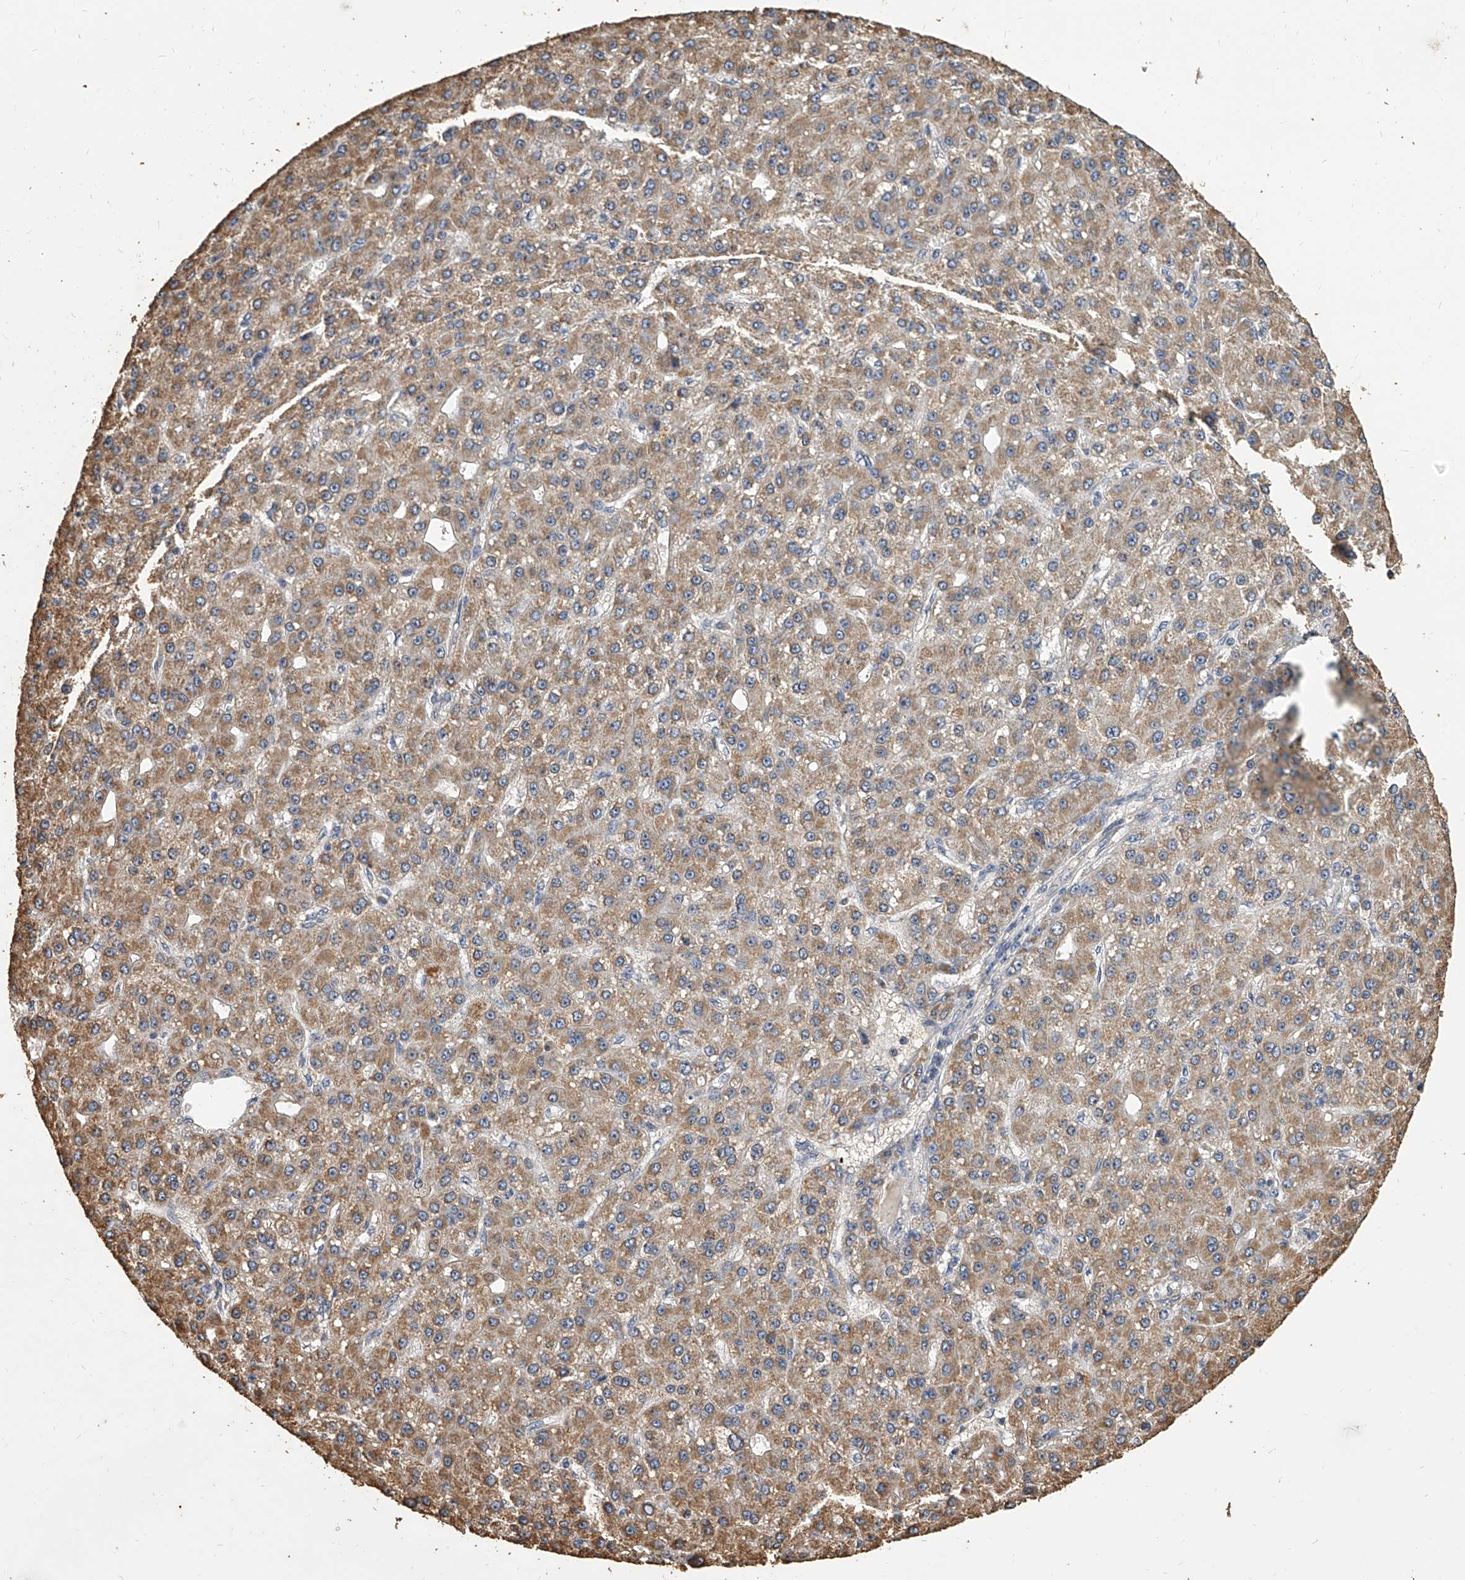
{"staining": {"intensity": "moderate", "quantity": ">75%", "location": "cytoplasmic/membranous"}, "tissue": "liver cancer", "cell_type": "Tumor cells", "image_type": "cancer", "snomed": [{"axis": "morphology", "description": "Carcinoma, Hepatocellular, NOS"}, {"axis": "topography", "description": "Liver"}], "caption": "Tumor cells show medium levels of moderate cytoplasmic/membranous expression in about >75% of cells in human hepatocellular carcinoma (liver).", "gene": "MRPL28", "patient": {"sex": "male", "age": 67}}